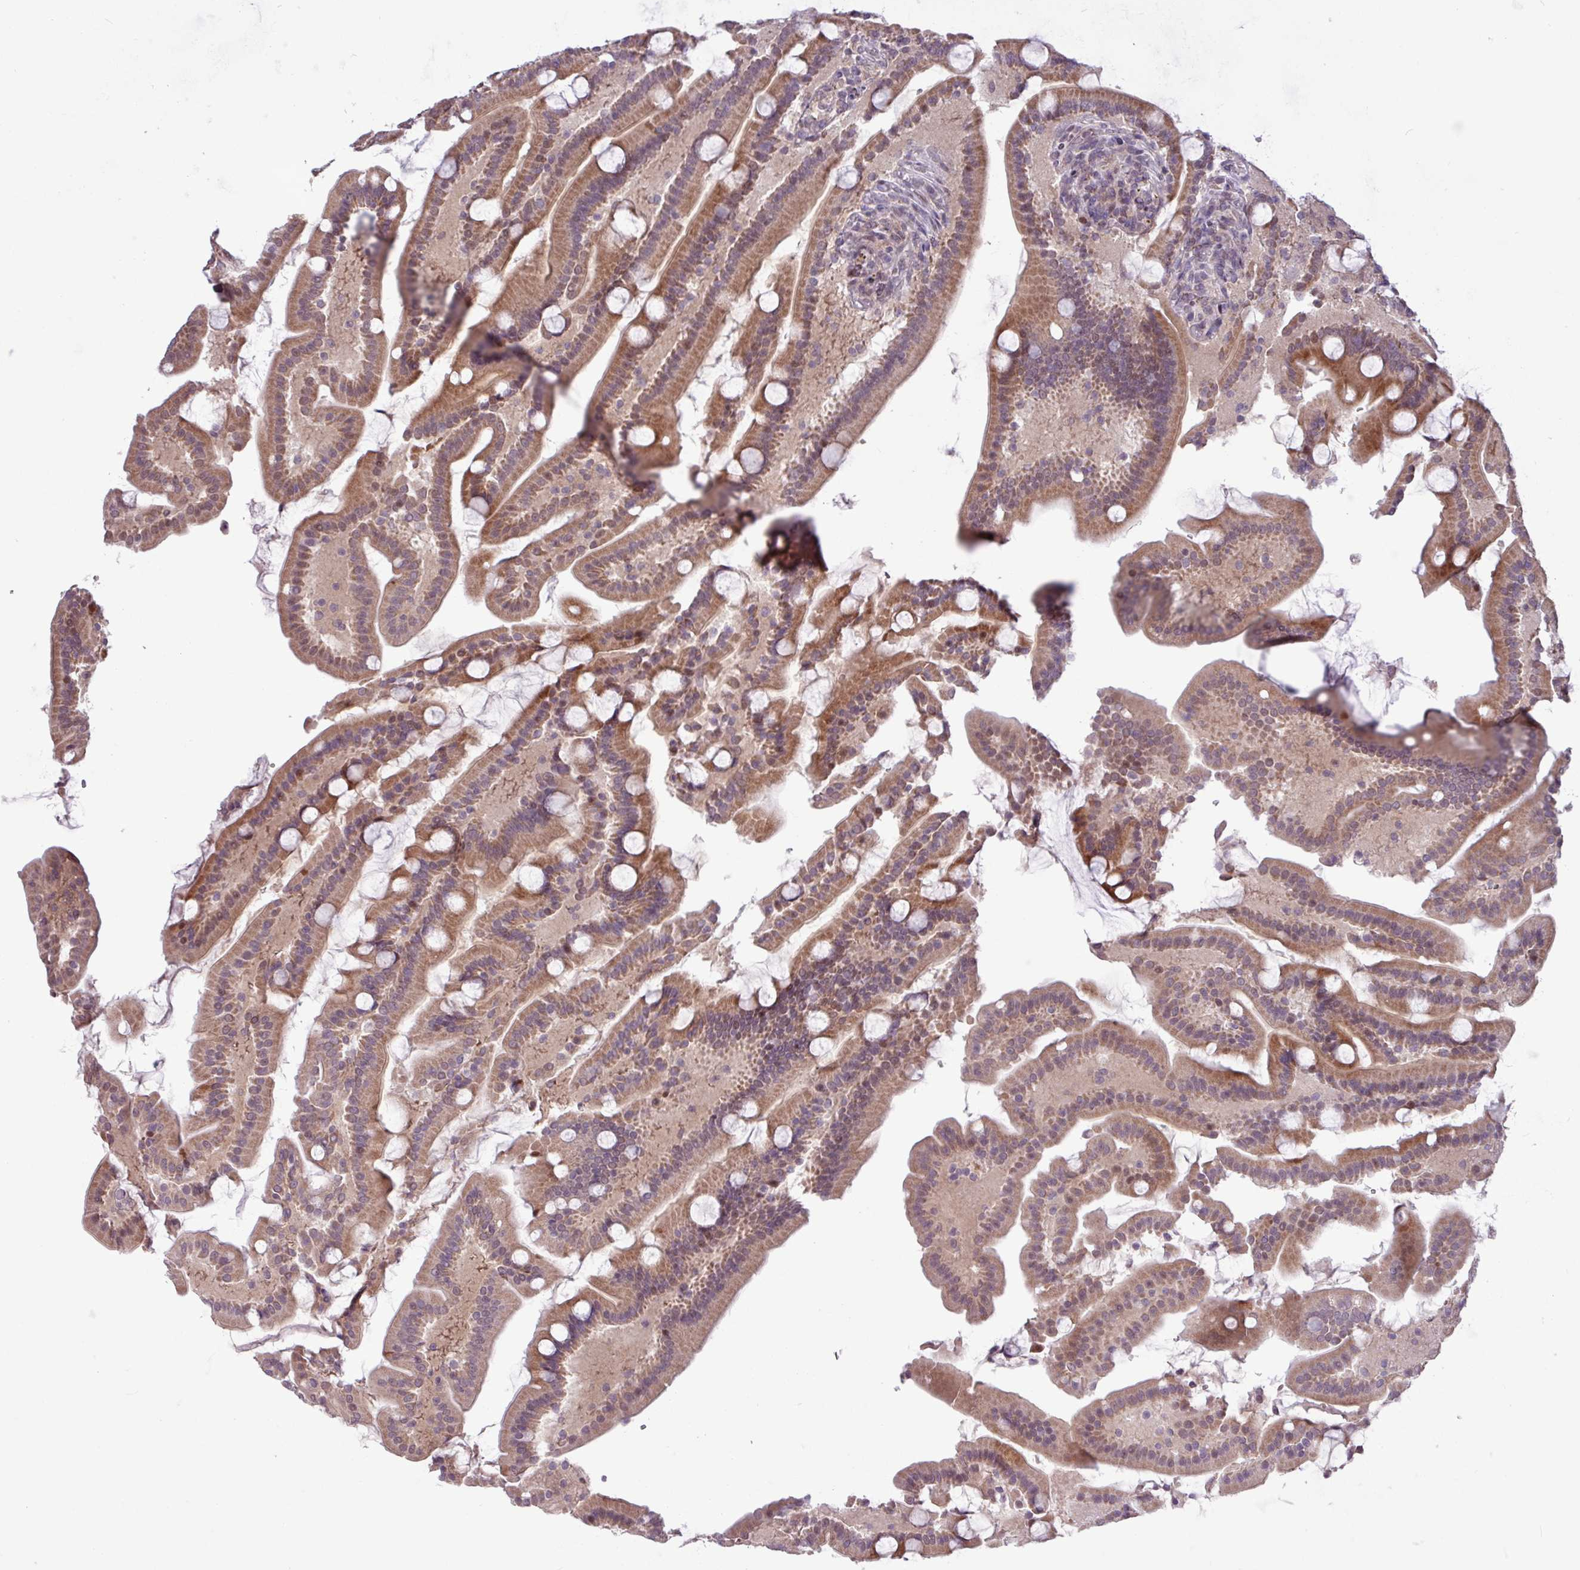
{"staining": {"intensity": "moderate", "quantity": ">75%", "location": "cytoplasmic/membranous"}, "tissue": "duodenum", "cell_type": "Glandular cells", "image_type": "normal", "snomed": [{"axis": "morphology", "description": "Normal tissue, NOS"}, {"axis": "topography", "description": "Duodenum"}], "caption": "Duodenum stained with DAB (3,3'-diaminobenzidine) immunohistochemistry (IHC) demonstrates medium levels of moderate cytoplasmic/membranous positivity in about >75% of glandular cells.", "gene": "RTL3", "patient": {"sex": "male", "age": 55}}